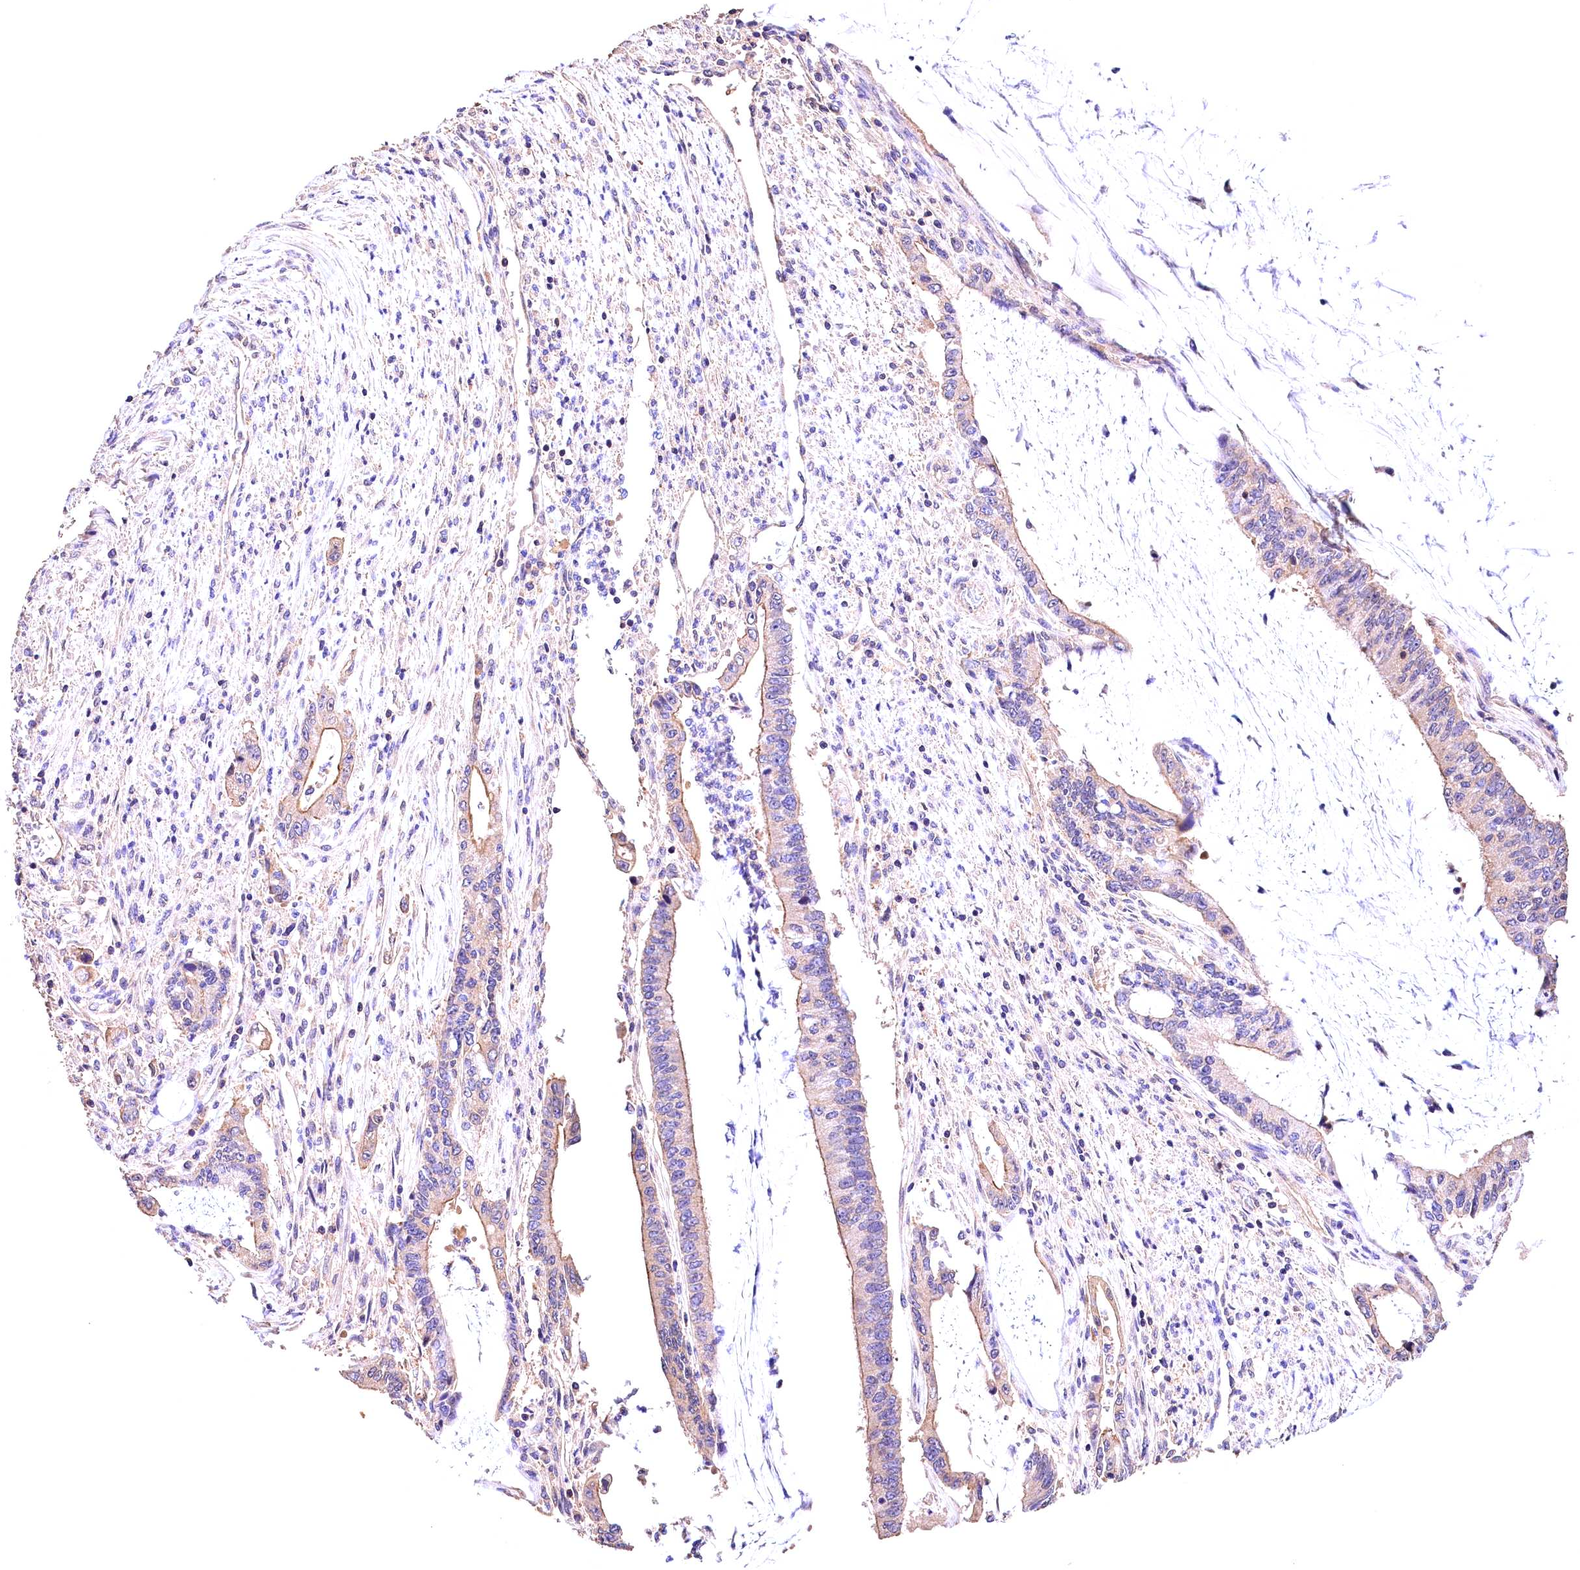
{"staining": {"intensity": "moderate", "quantity": "<25%", "location": "cytoplasmic/membranous"}, "tissue": "pancreatic cancer", "cell_type": "Tumor cells", "image_type": "cancer", "snomed": [{"axis": "morphology", "description": "Adenocarcinoma, NOS"}, {"axis": "topography", "description": "Pancreas"}], "caption": "The micrograph shows staining of pancreatic adenocarcinoma, revealing moderate cytoplasmic/membranous protein positivity (brown color) within tumor cells.", "gene": "OAS3", "patient": {"sex": "female", "age": 50}}